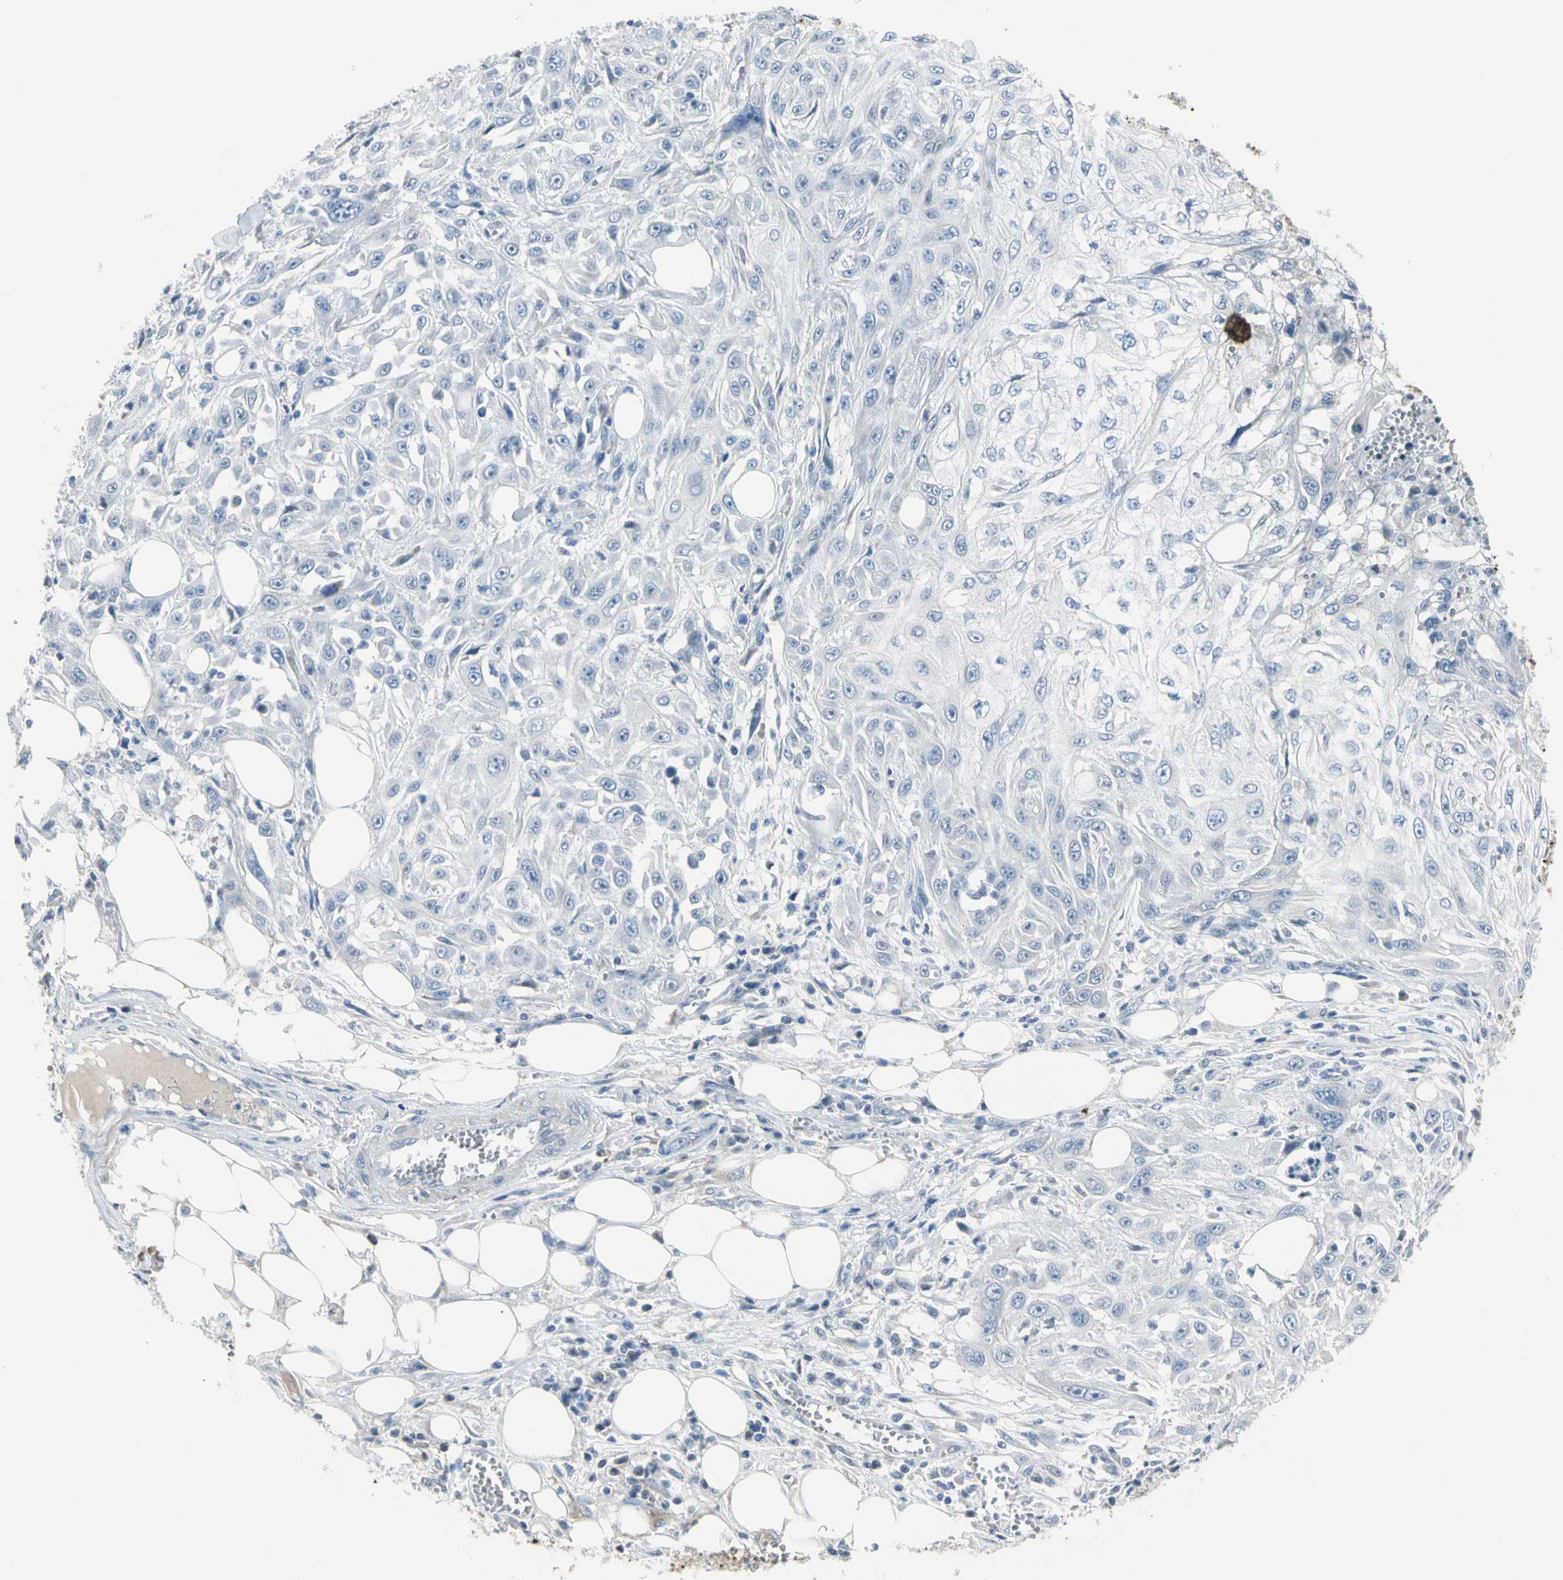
{"staining": {"intensity": "negative", "quantity": "none", "location": "none"}, "tissue": "skin cancer", "cell_type": "Tumor cells", "image_type": "cancer", "snomed": [{"axis": "morphology", "description": "Squamous cell carcinoma, NOS"}, {"axis": "topography", "description": "Skin"}], "caption": "High magnification brightfield microscopy of squamous cell carcinoma (skin) stained with DAB (brown) and counterstained with hematoxylin (blue): tumor cells show no significant staining.", "gene": "PIGR", "patient": {"sex": "male", "age": 75}}